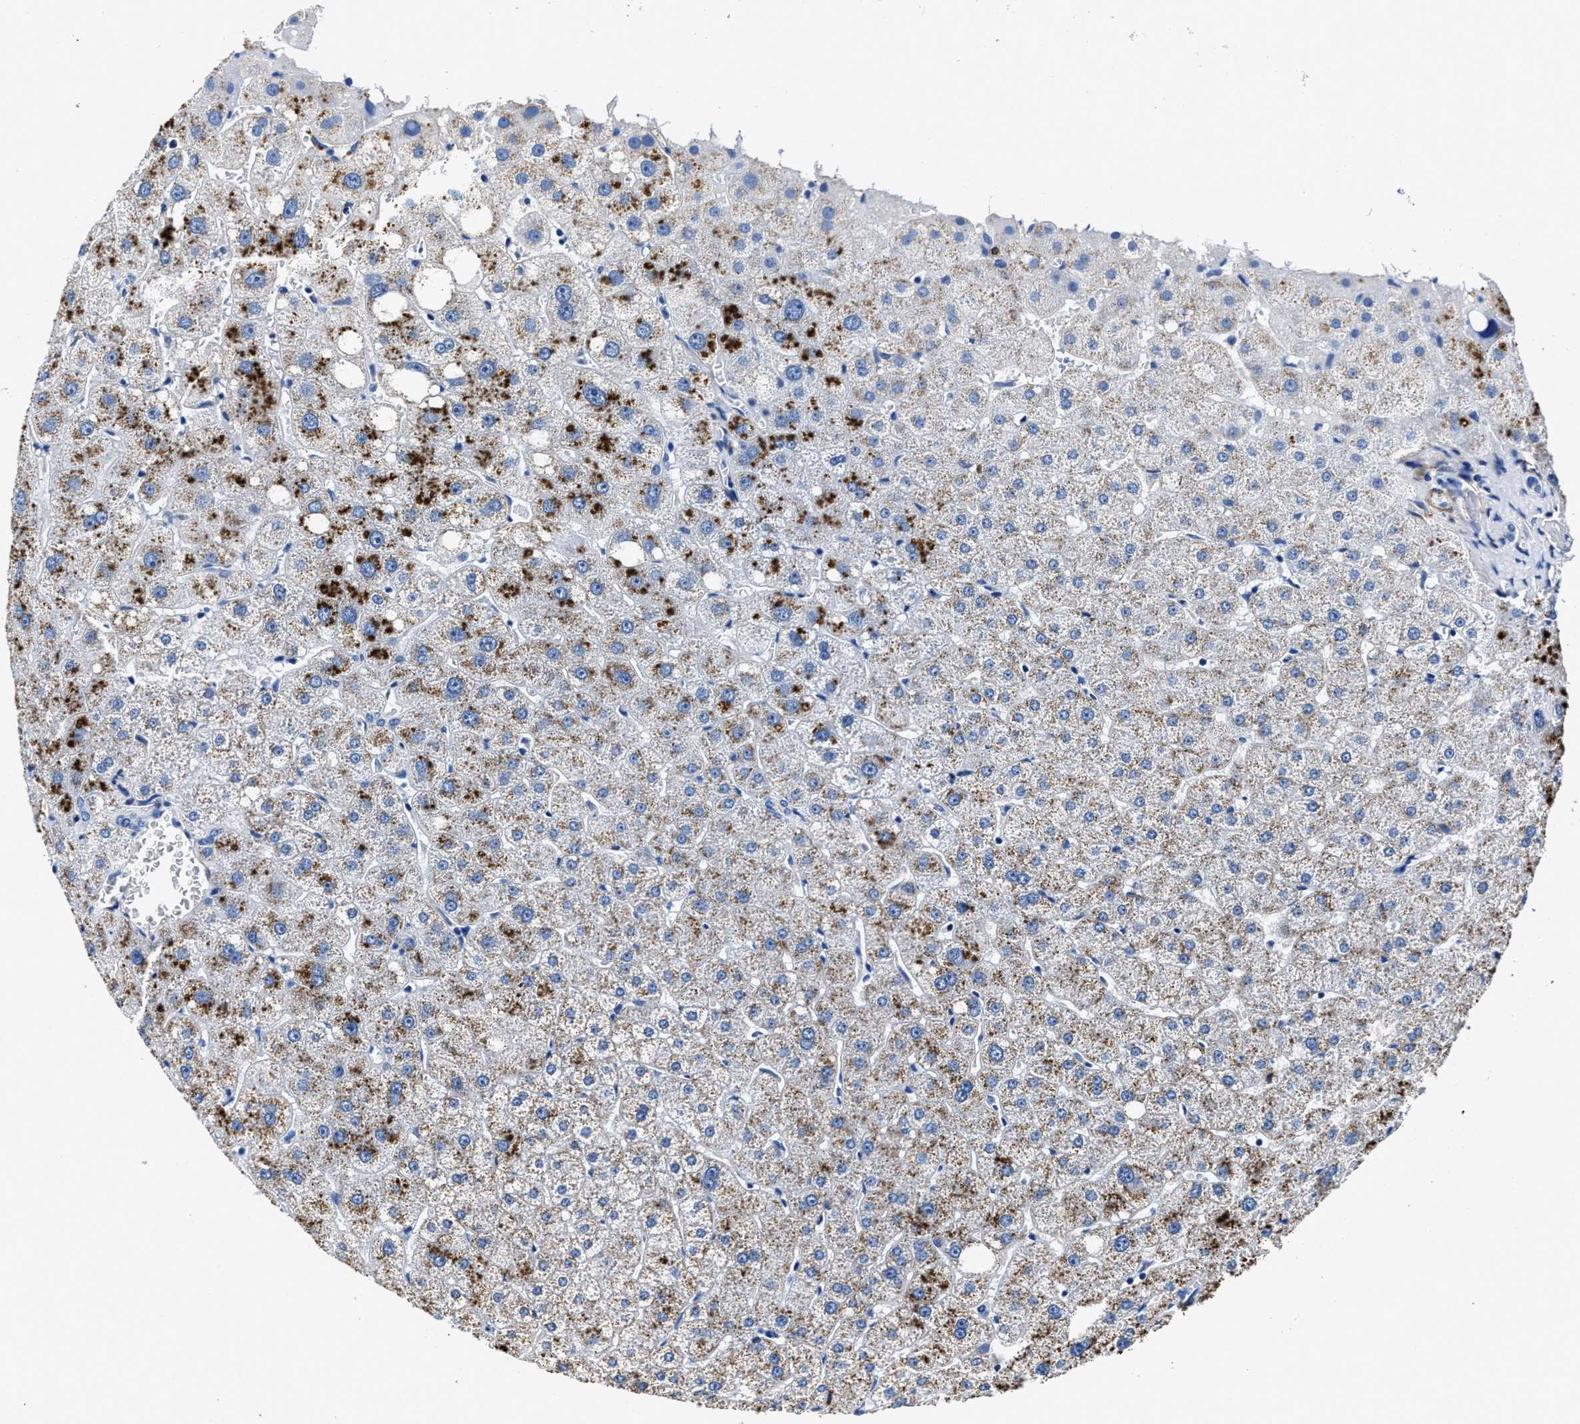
{"staining": {"intensity": "negative", "quantity": "none", "location": "none"}, "tissue": "liver", "cell_type": "Cholangiocytes", "image_type": "normal", "snomed": [{"axis": "morphology", "description": "Normal tissue, NOS"}, {"axis": "topography", "description": "Liver"}], "caption": "Immunohistochemical staining of benign liver displays no significant expression in cholangiocytes. Brightfield microscopy of immunohistochemistry (IHC) stained with DAB (3,3'-diaminobenzidine) (brown) and hematoxylin (blue), captured at high magnification.", "gene": "TEX261", "patient": {"sex": "male", "age": 73}}